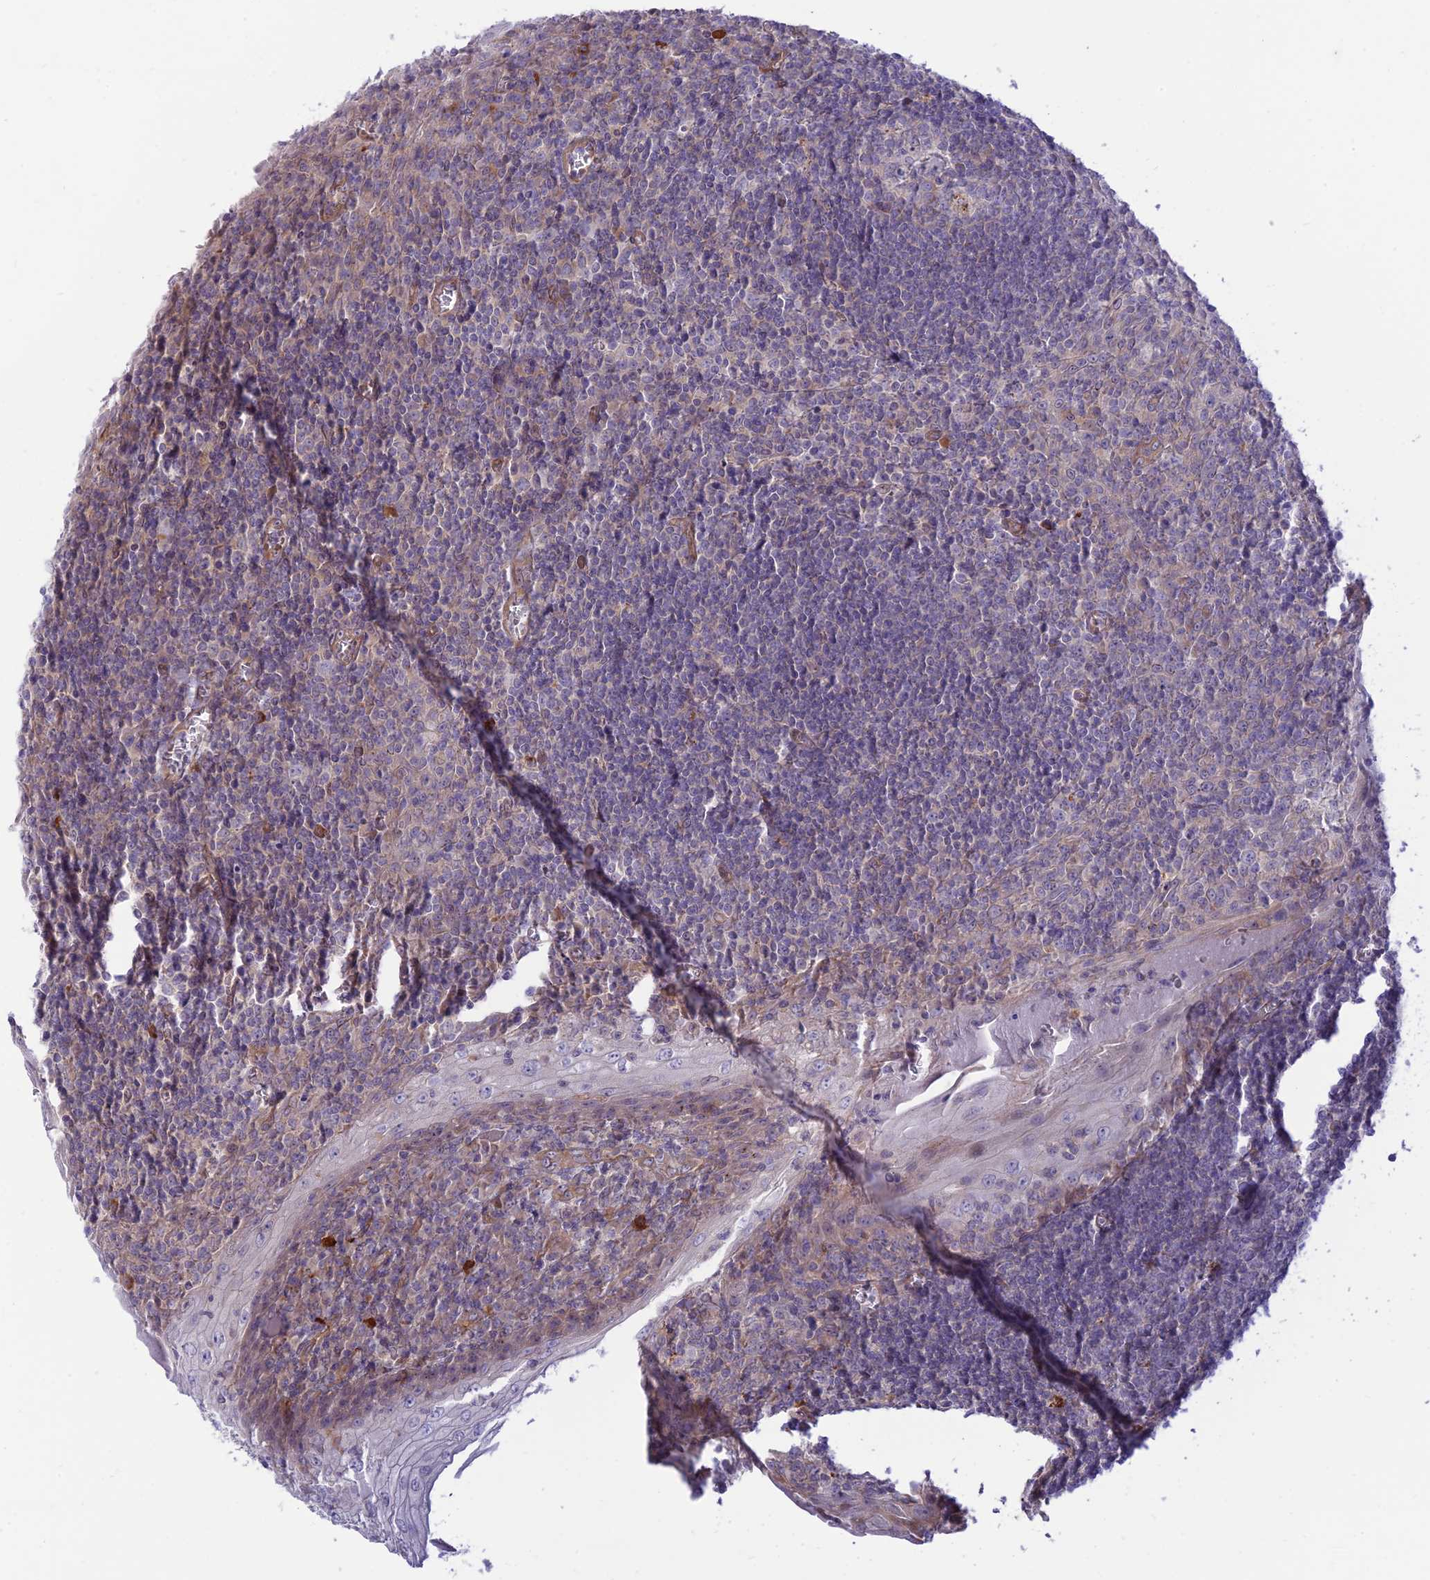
{"staining": {"intensity": "negative", "quantity": "none", "location": "none"}, "tissue": "tonsil", "cell_type": "Germinal center cells", "image_type": "normal", "snomed": [{"axis": "morphology", "description": "Normal tissue, NOS"}, {"axis": "topography", "description": "Tonsil"}], "caption": "Micrograph shows no protein expression in germinal center cells of unremarkable tonsil.", "gene": "KCNAB1", "patient": {"sex": "male", "age": 37}}